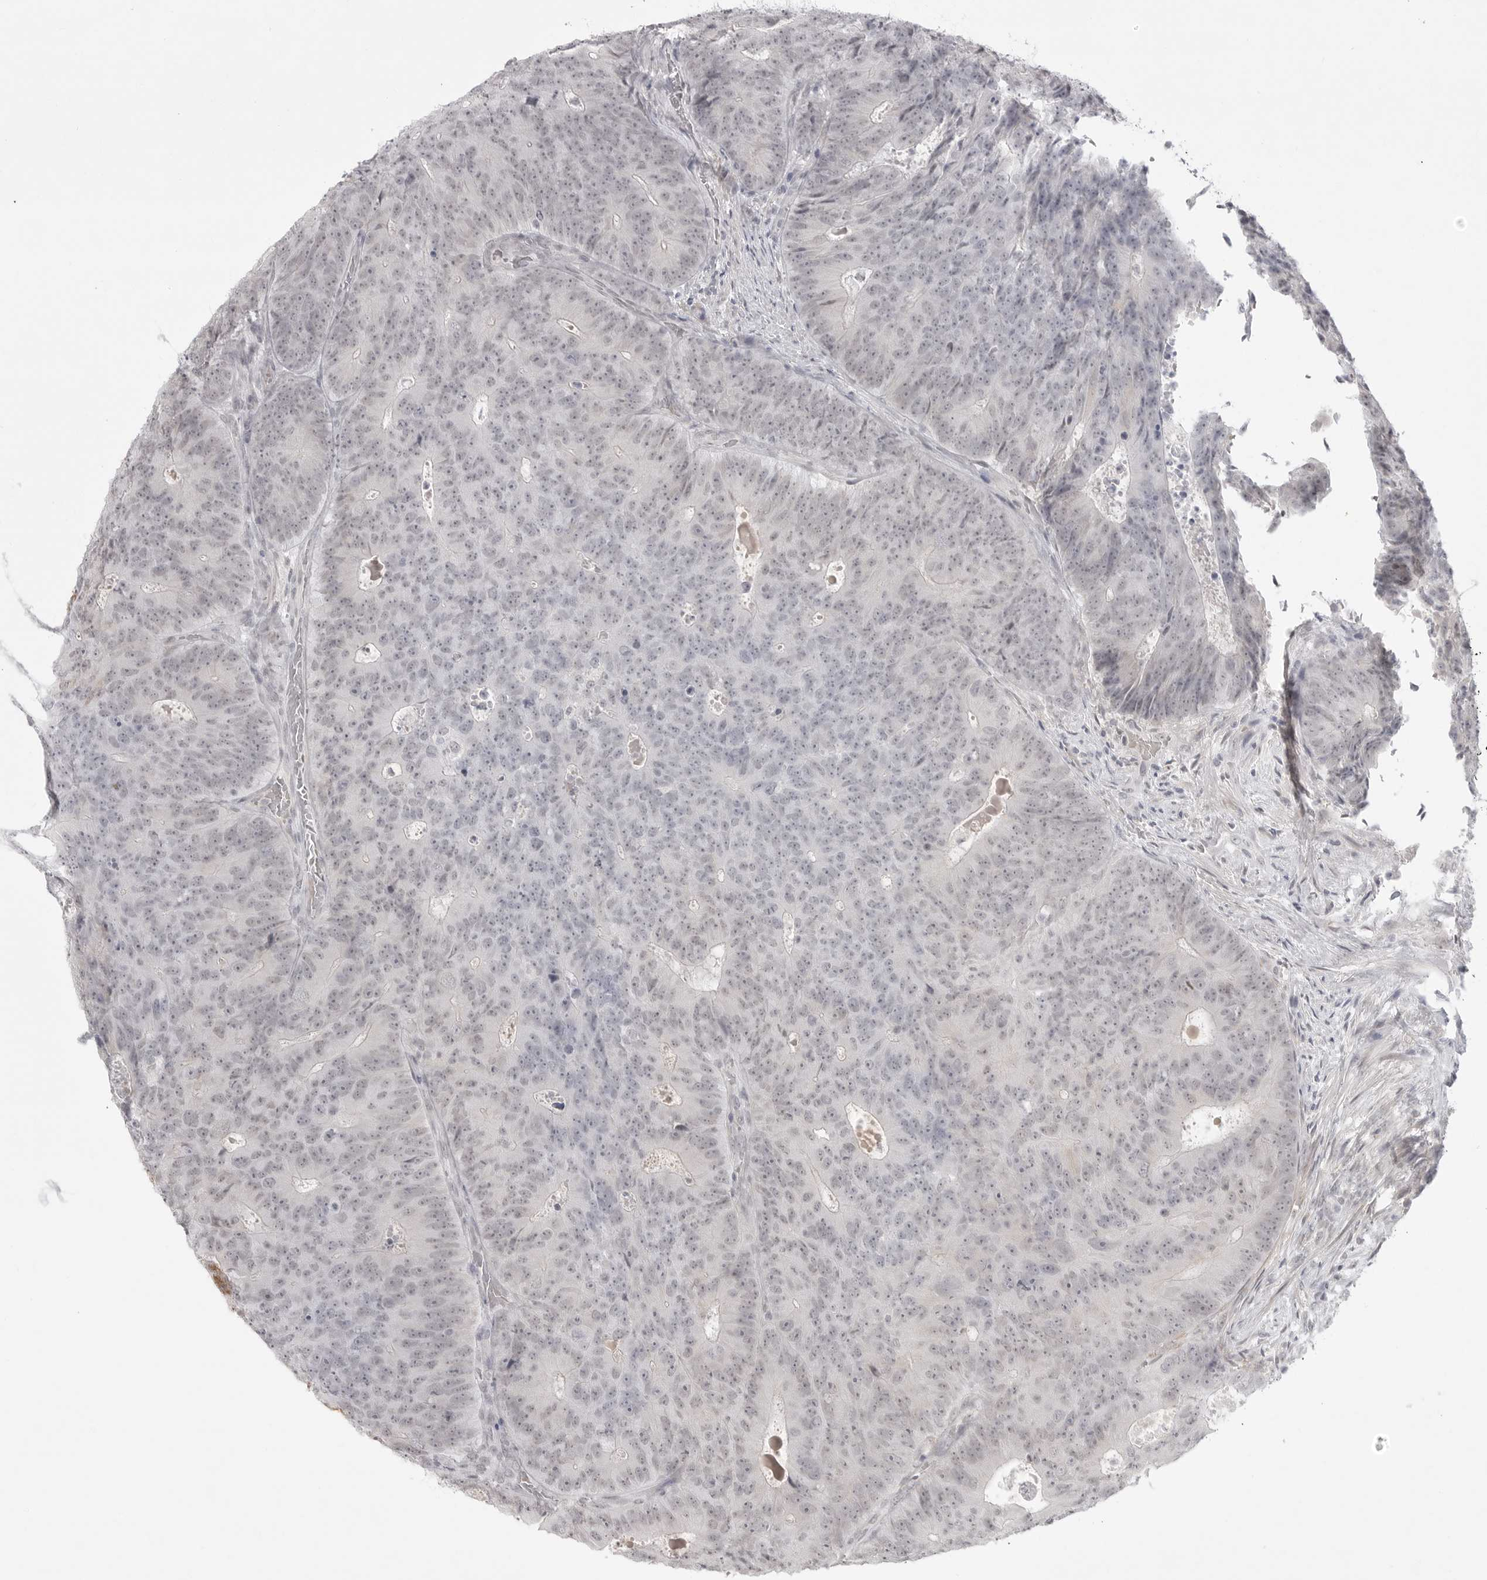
{"staining": {"intensity": "weak", "quantity": "<25%", "location": "cytoplasmic/membranous"}, "tissue": "colorectal cancer", "cell_type": "Tumor cells", "image_type": "cancer", "snomed": [{"axis": "morphology", "description": "Adenocarcinoma, NOS"}, {"axis": "topography", "description": "Colon"}], "caption": "Immunohistochemistry histopathology image of neoplastic tissue: human colorectal adenocarcinoma stained with DAB reveals no significant protein staining in tumor cells.", "gene": "TCTN3", "patient": {"sex": "male", "age": 87}}